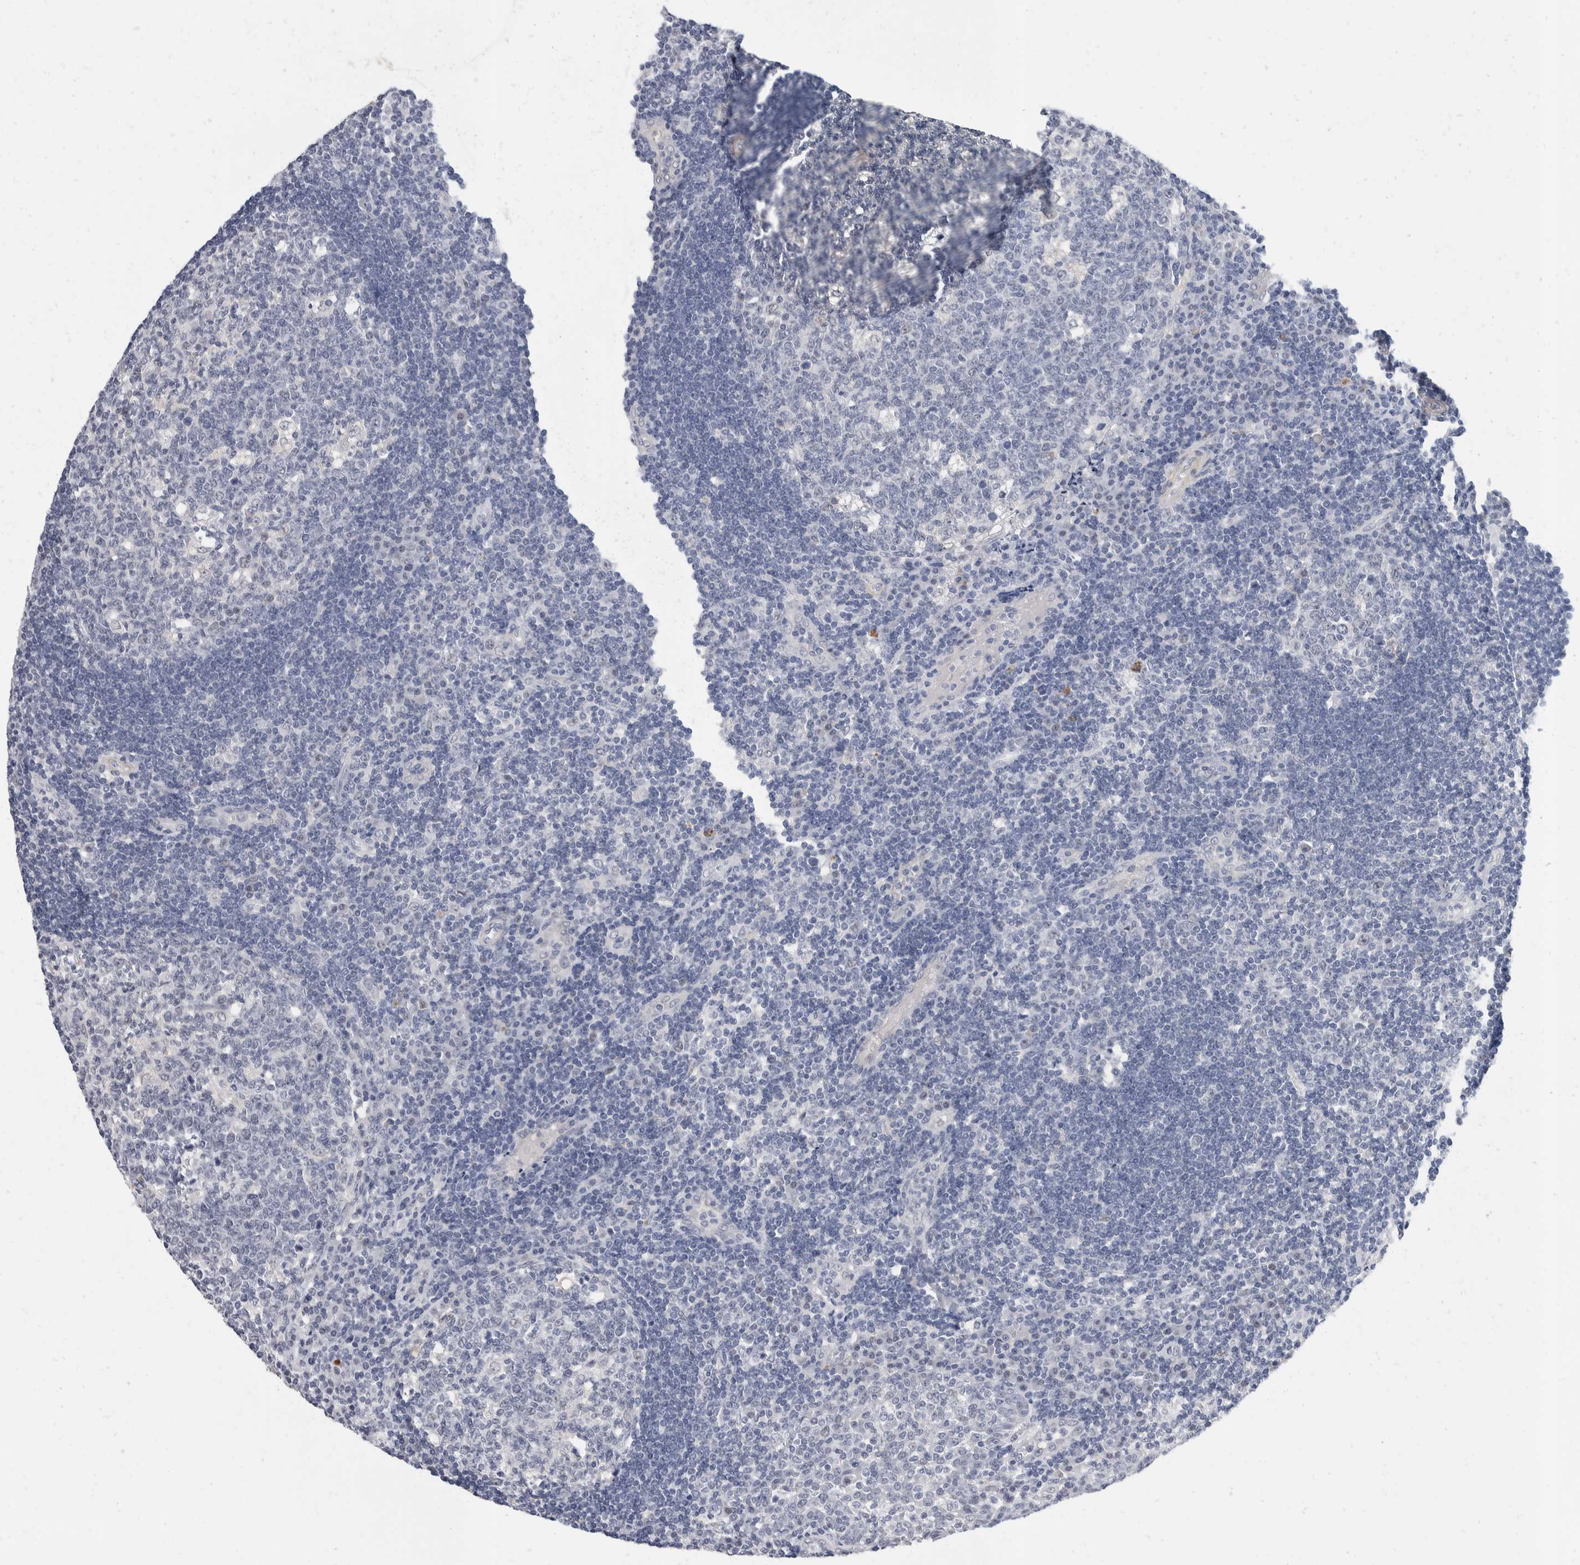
{"staining": {"intensity": "negative", "quantity": "none", "location": "none"}, "tissue": "tonsil", "cell_type": "Germinal center cells", "image_type": "normal", "snomed": [{"axis": "morphology", "description": "Normal tissue, NOS"}, {"axis": "topography", "description": "Tonsil"}], "caption": "This is a micrograph of immunohistochemistry staining of normal tonsil, which shows no positivity in germinal center cells. (DAB immunohistochemistry (IHC) visualized using brightfield microscopy, high magnification).", "gene": "CATSPERD", "patient": {"sex": "female", "age": 40}}